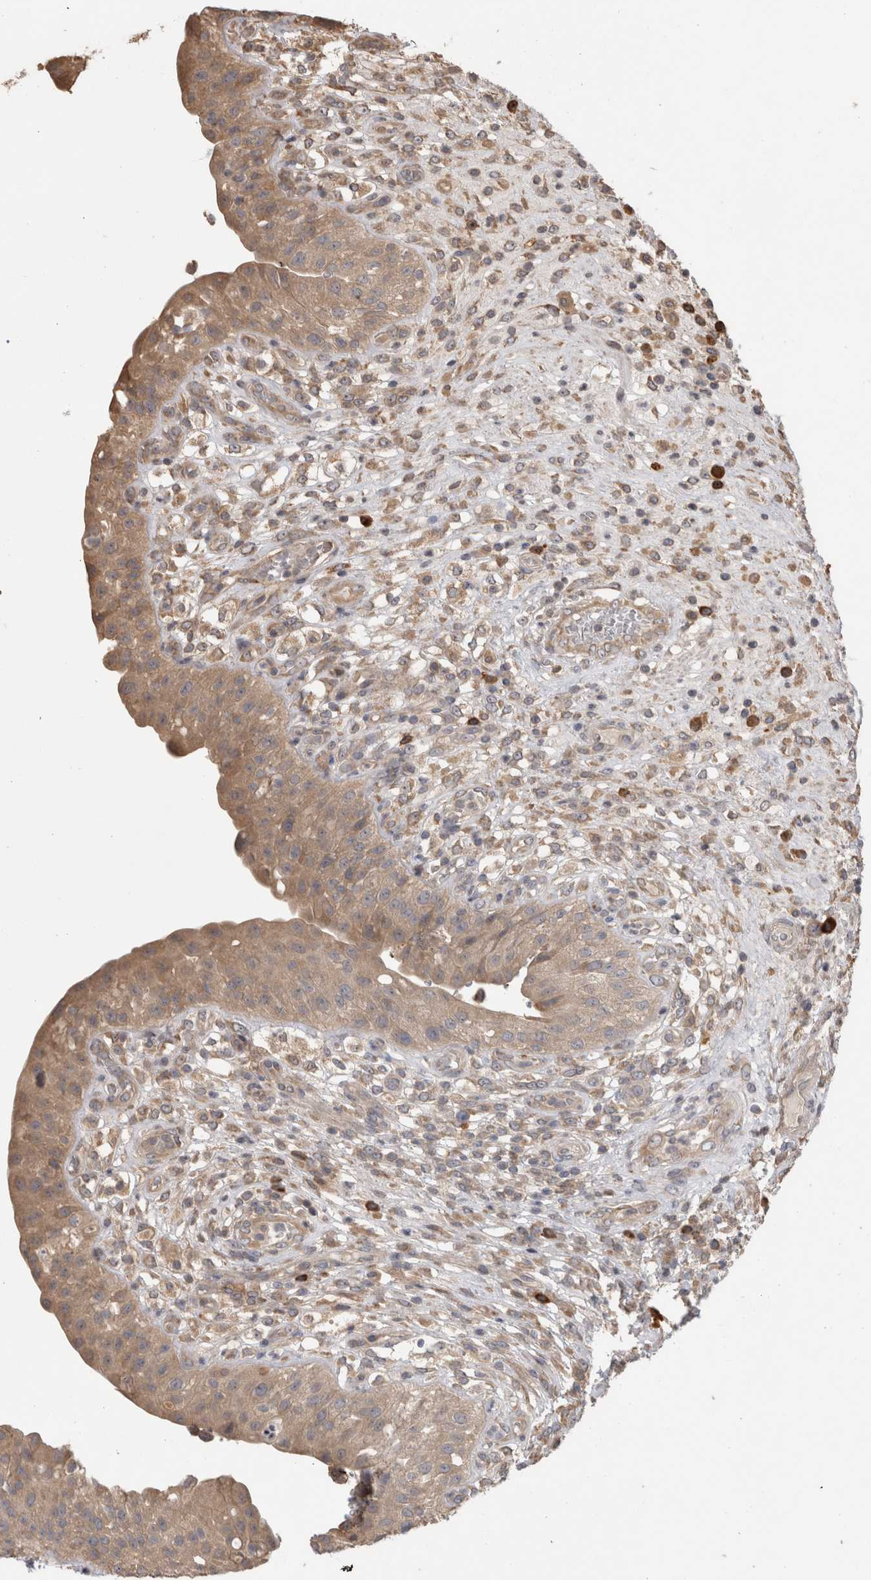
{"staining": {"intensity": "moderate", "quantity": "25%-75%", "location": "cytoplasmic/membranous"}, "tissue": "urinary bladder", "cell_type": "Urothelial cells", "image_type": "normal", "snomed": [{"axis": "morphology", "description": "Normal tissue, NOS"}, {"axis": "topography", "description": "Urinary bladder"}], "caption": "Protein expression analysis of benign urinary bladder reveals moderate cytoplasmic/membranous positivity in approximately 25%-75% of urothelial cells. The protein is stained brown, and the nuclei are stained in blue (DAB (3,3'-diaminobenzidine) IHC with brightfield microscopy, high magnification).", "gene": "TBCE", "patient": {"sex": "female", "age": 62}}